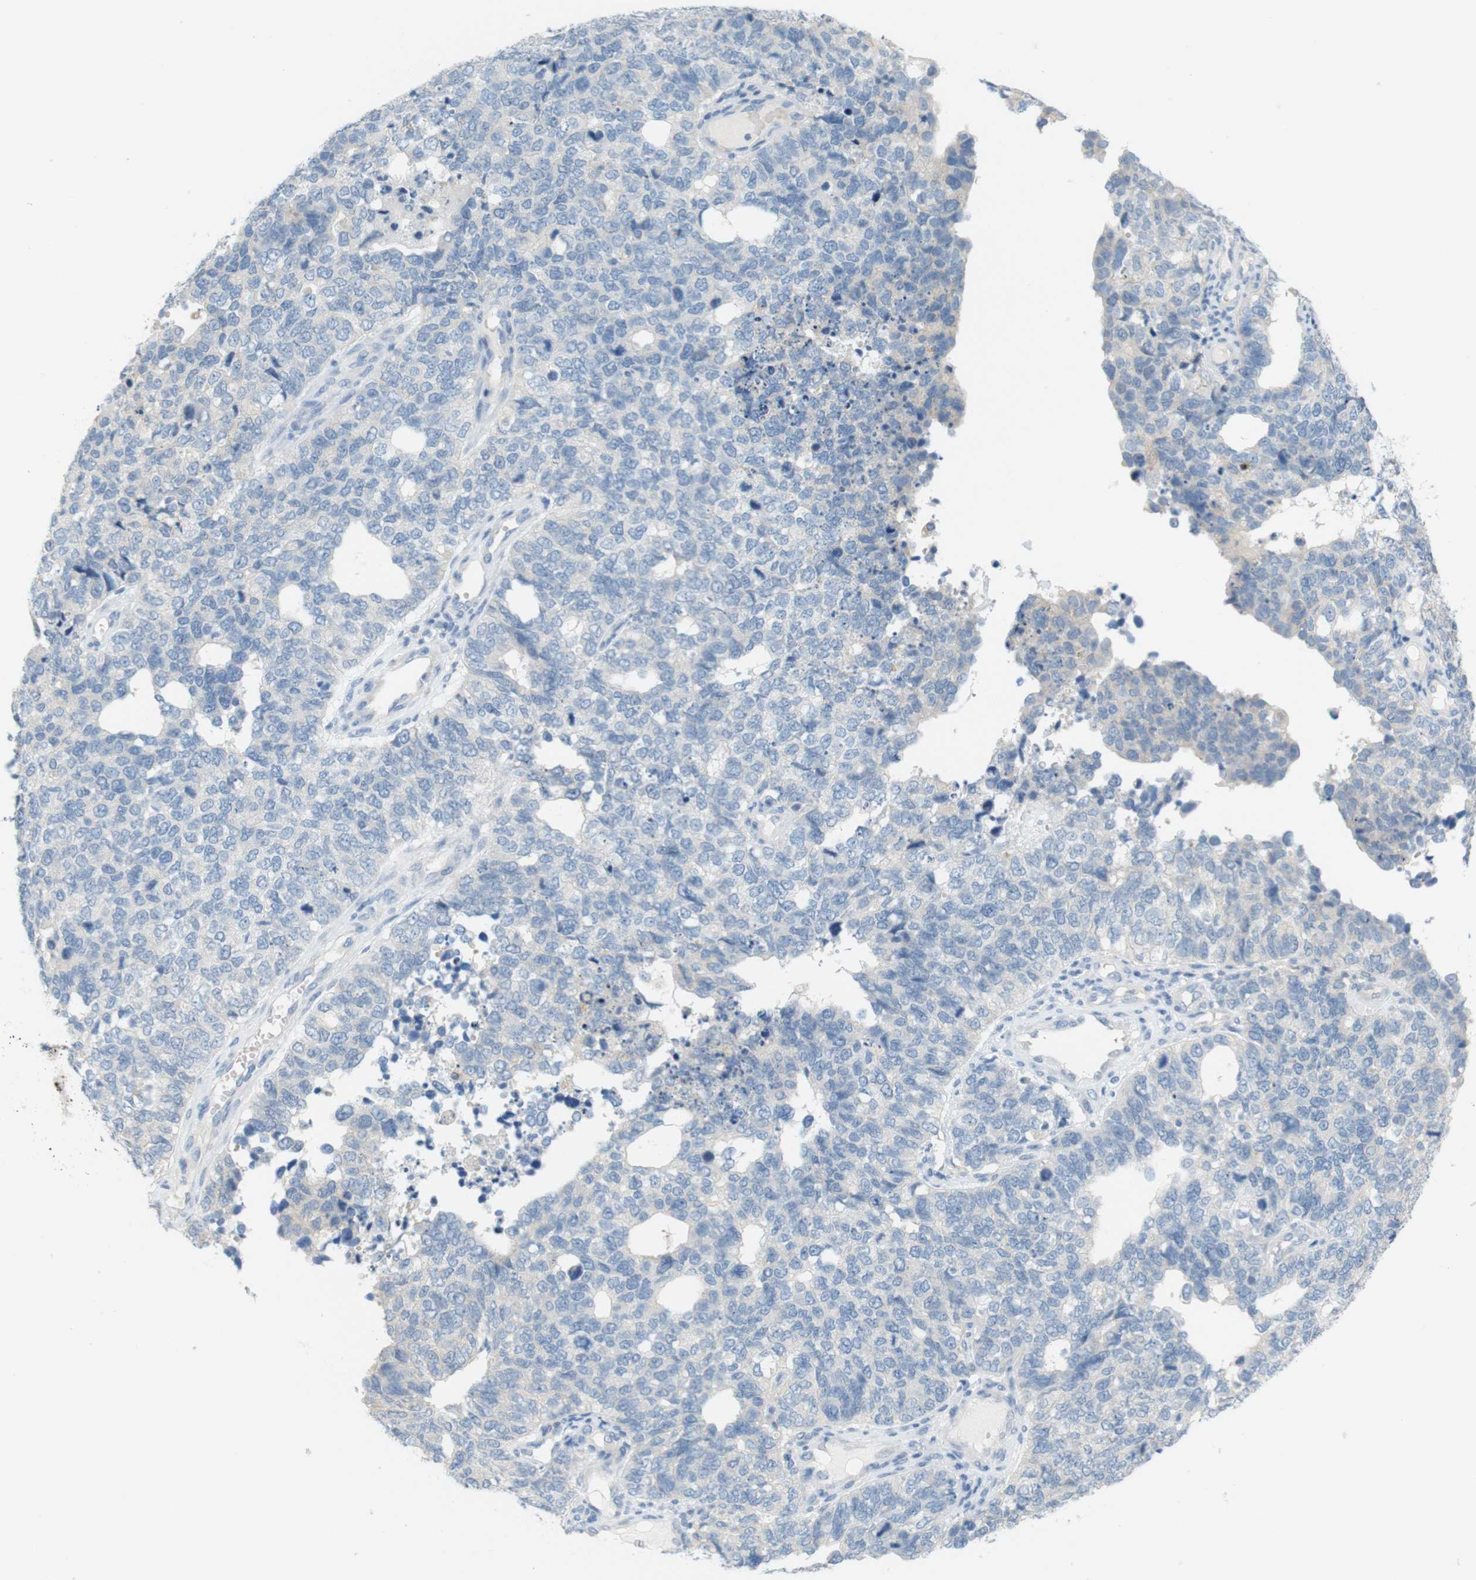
{"staining": {"intensity": "negative", "quantity": "none", "location": "none"}, "tissue": "cervical cancer", "cell_type": "Tumor cells", "image_type": "cancer", "snomed": [{"axis": "morphology", "description": "Squamous cell carcinoma, NOS"}, {"axis": "topography", "description": "Cervix"}], "caption": "This is a micrograph of IHC staining of cervical cancer, which shows no expression in tumor cells.", "gene": "LRRK2", "patient": {"sex": "female", "age": 63}}